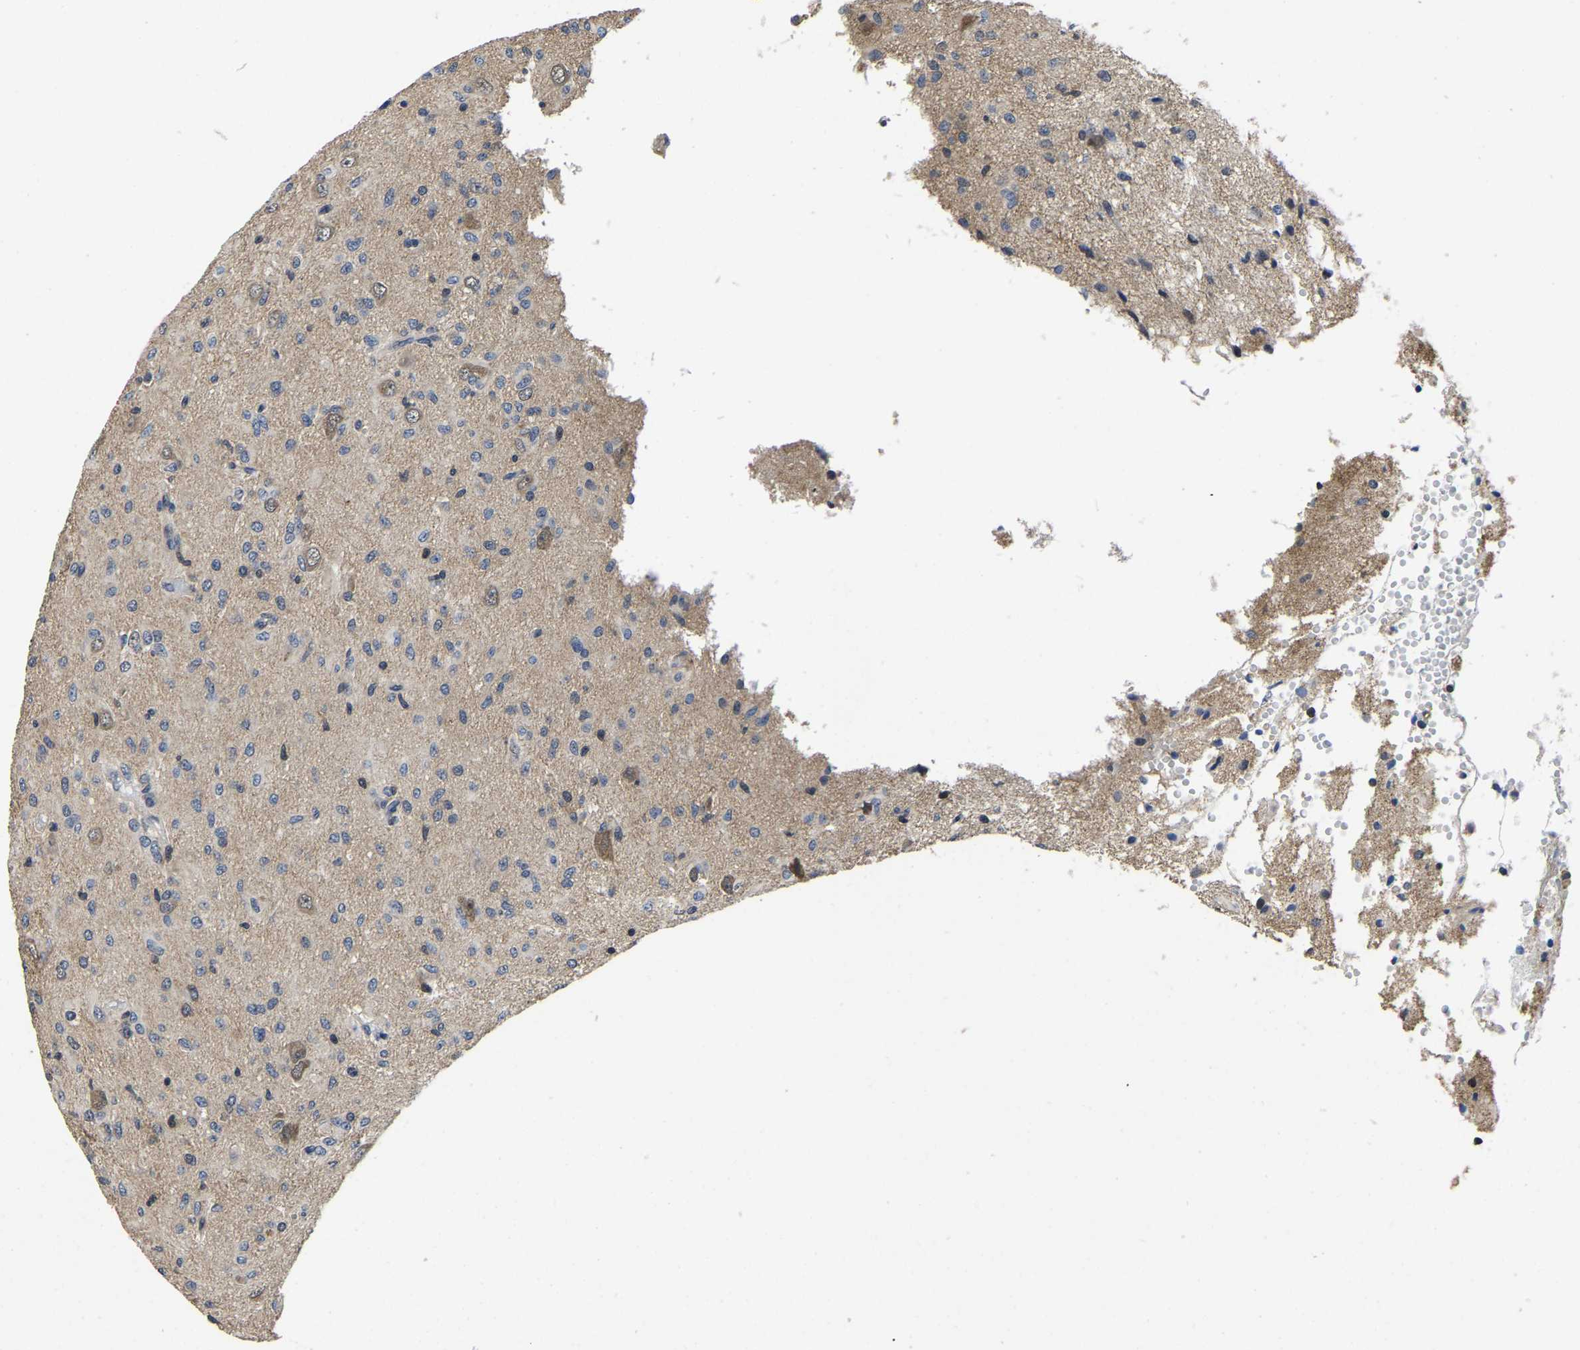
{"staining": {"intensity": "negative", "quantity": "none", "location": "none"}, "tissue": "glioma", "cell_type": "Tumor cells", "image_type": "cancer", "snomed": [{"axis": "morphology", "description": "Glioma, malignant, High grade"}, {"axis": "topography", "description": "Brain"}], "caption": "Immunohistochemistry image of neoplastic tissue: human high-grade glioma (malignant) stained with DAB (3,3'-diaminobenzidine) displays no significant protein positivity in tumor cells. (Brightfield microscopy of DAB (3,3'-diaminobenzidine) IHC at high magnification).", "gene": "MCOLN2", "patient": {"sex": "female", "age": 59}}